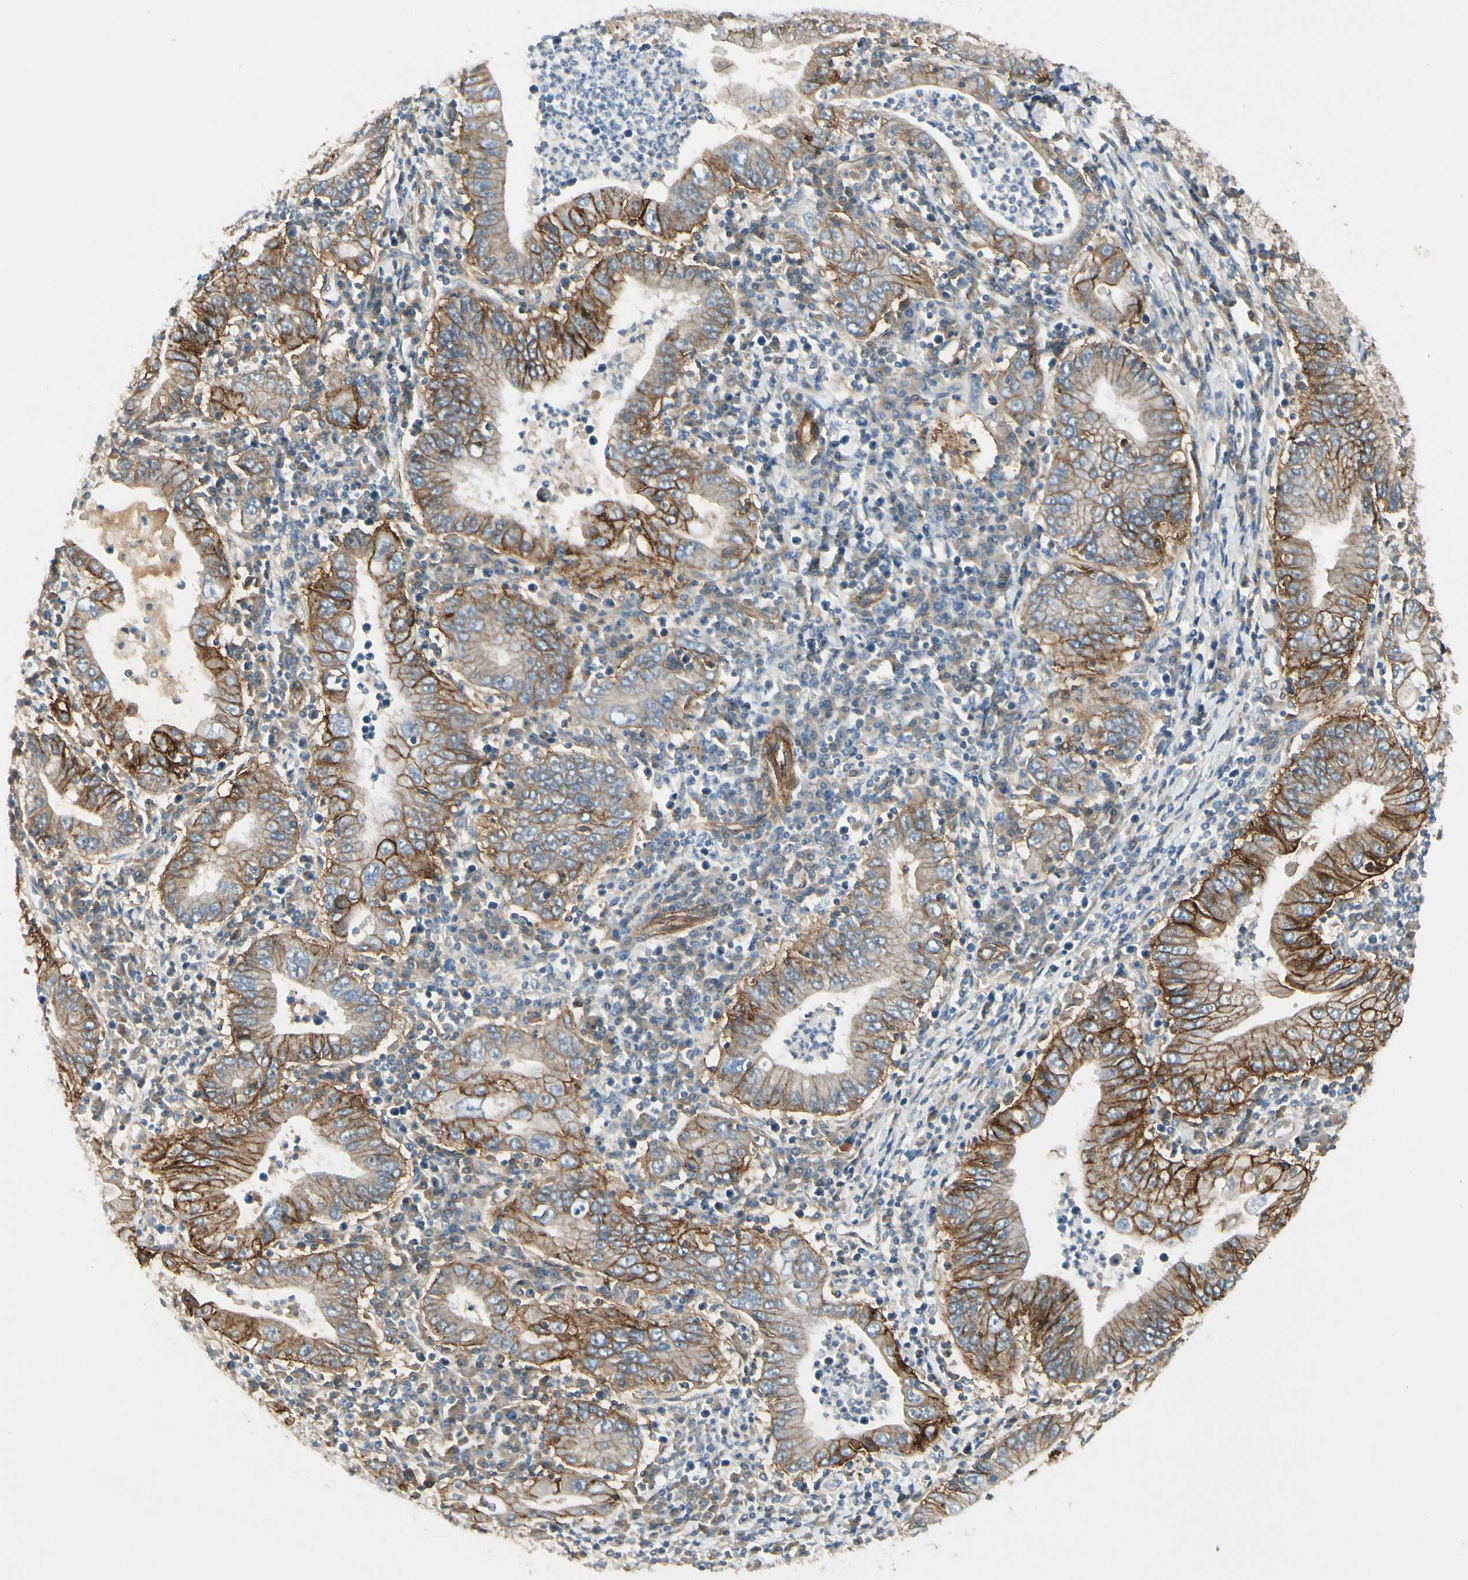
{"staining": {"intensity": "strong", "quantity": ">75%", "location": "cytoplasmic/membranous"}, "tissue": "stomach cancer", "cell_type": "Tumor cells", "image_type": "cancer", "snomed": [{"axis": "morphology", "description": "Normal tissue, NOS"}, {"axis": "morphology", "description": "Adenocarcinoma, NOS"}, {"axis": "topography", "description": "Esophagus"}, {"axis": "topography", "description": "Stomach, upper"}, {"axis": "topography", "description": "Peripheral nerve tissue"}], "caption": "Tumor cells show high levels of strong cytoplasmic/membranous expression in about >75% of cells in stomach adenocarcinoma.", "gene": "ITGA3", "patient": {"sex": "male", "age": 62}}